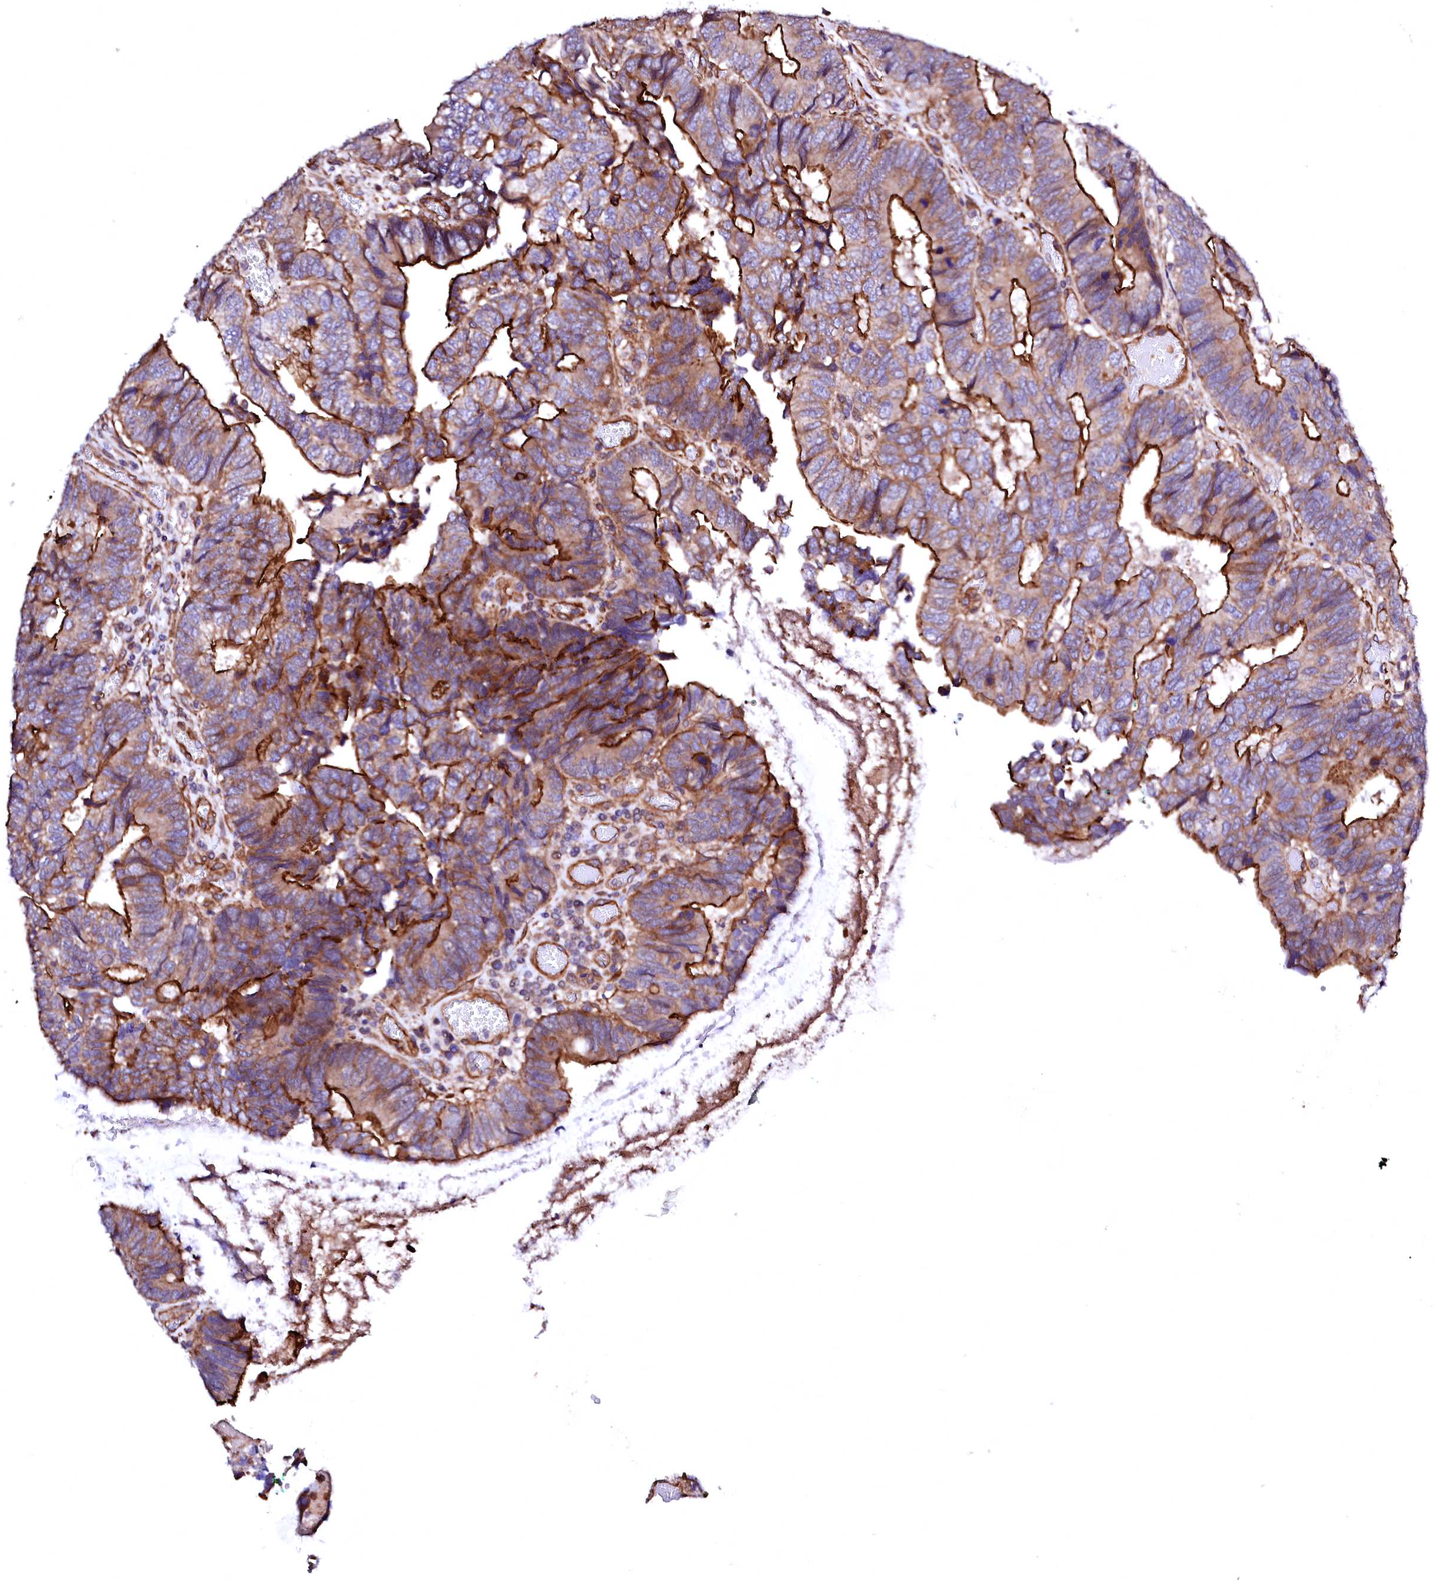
{"staining": {"intensity": "strong", "quantity": ">75%", "location": "cytoplasmic/membranous"}, "tissue": "colorectal cancer", "cell_type": "Tumor cells", "image_type": "cancer", "snomed": [{"axis": "morphology", "description": "Adenocarcinoma, NOS"}, {"axis": "topography", "description": "Colon"}], "caption": "Immunohistochemistry (IHC) (DAB) staining of colorectal adenocarcinoma shows strong cytoplasmic/membranous protein expression in approximately >75% of tumor cells.", "gene": "GPR176", "patient": {"sex": "female", "age": 67}}